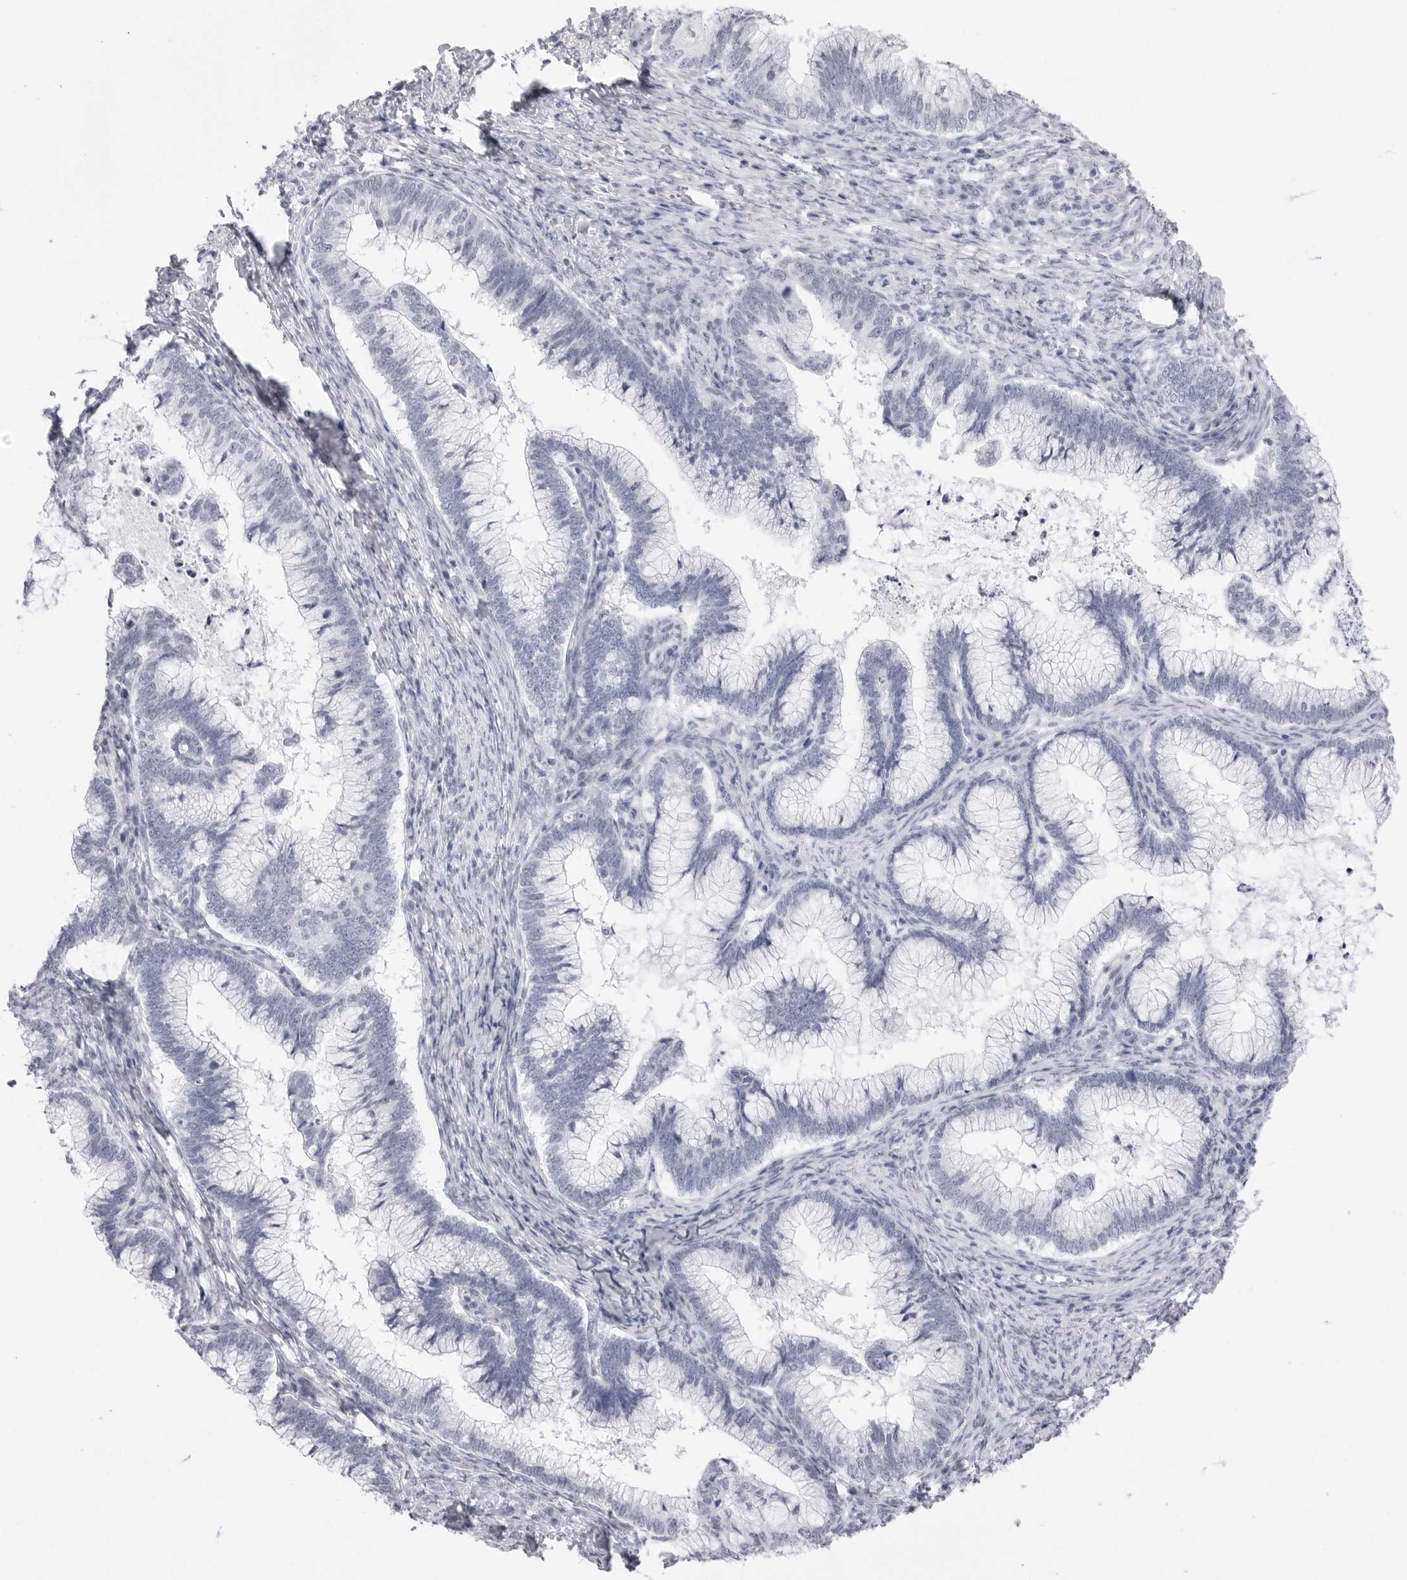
{"staining": {"intensity": "negative", "quantity": "none", "location": "none"}, "tissue": "cervical cancer", "cell_type": "Tumor cells", "image_type": "cancer", "snomed": [{"axis": "morphology", "description": "Adenocarcinoma, NOS"}, {"axis": "topography", "description": "Cervix"}], "caption": "An immunohistochemistry histopathology image of cervical adenocarcinoma is shown. There is no staining in tumor cells of cervical adenocarcinoma.", "gene": "TSSK1B", "patient": {"sex": "female", "age": 36}}